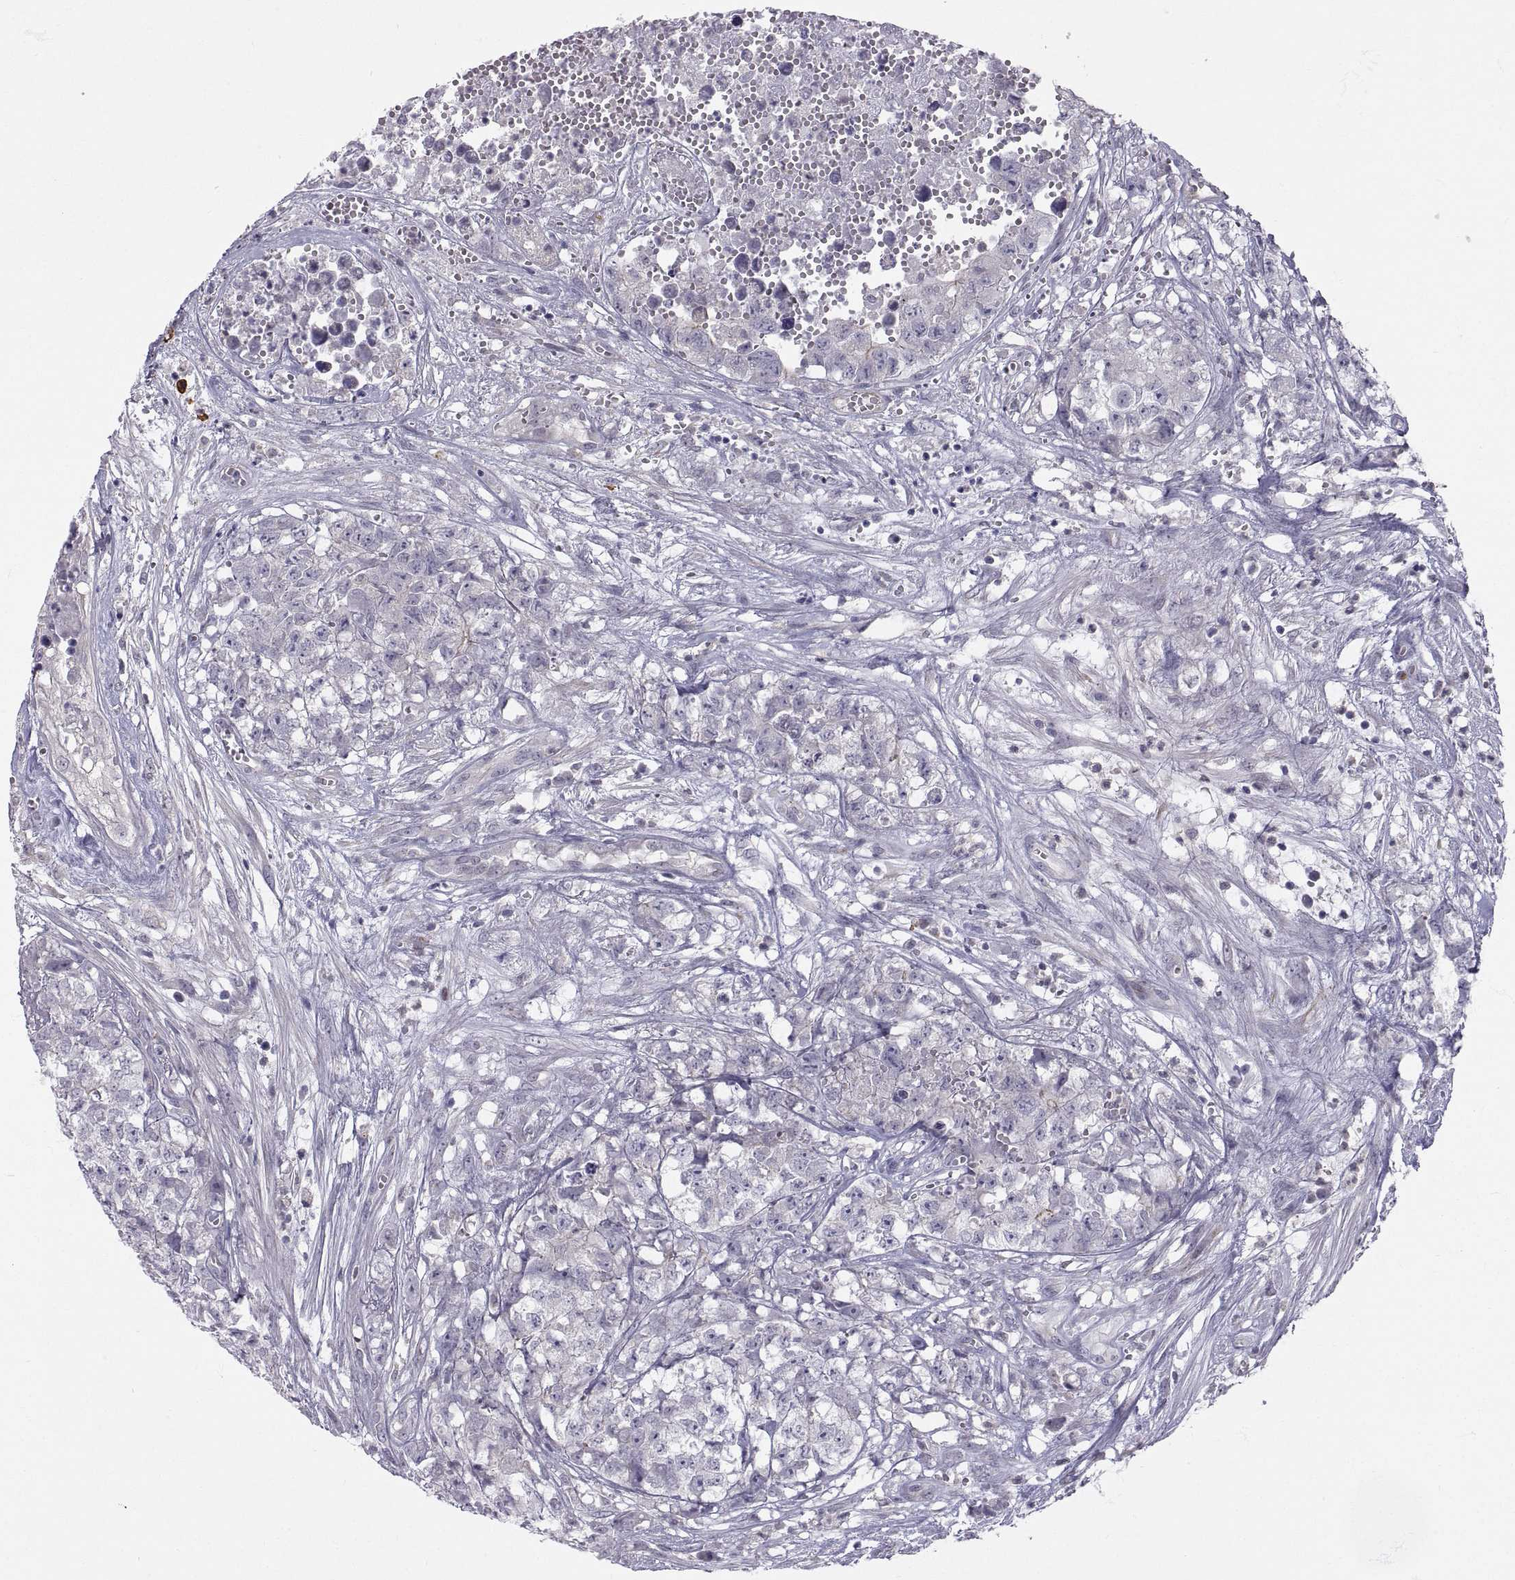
{"staining": {"intensity": "negative", "quantity": "none", "location": "none"}, "tissue": "testis cancer", "cell_type": "Tumor cells", "image_type": "cancer", "snomed": [{"axis": "morphology", "description": "Seminoma, NOS"}, {"axis": "morphology", "description": "Carcinoma, Embryonal, NOS"}, {"axis": "topography", "description": "Testis"}], "caption": "Tumor cells are negative for brown protein staining in testis cancer (seminoma). Nuclei are stained in blue.", "gene": "ZNF185", "patient": {"sex": "male", "age": 22}}